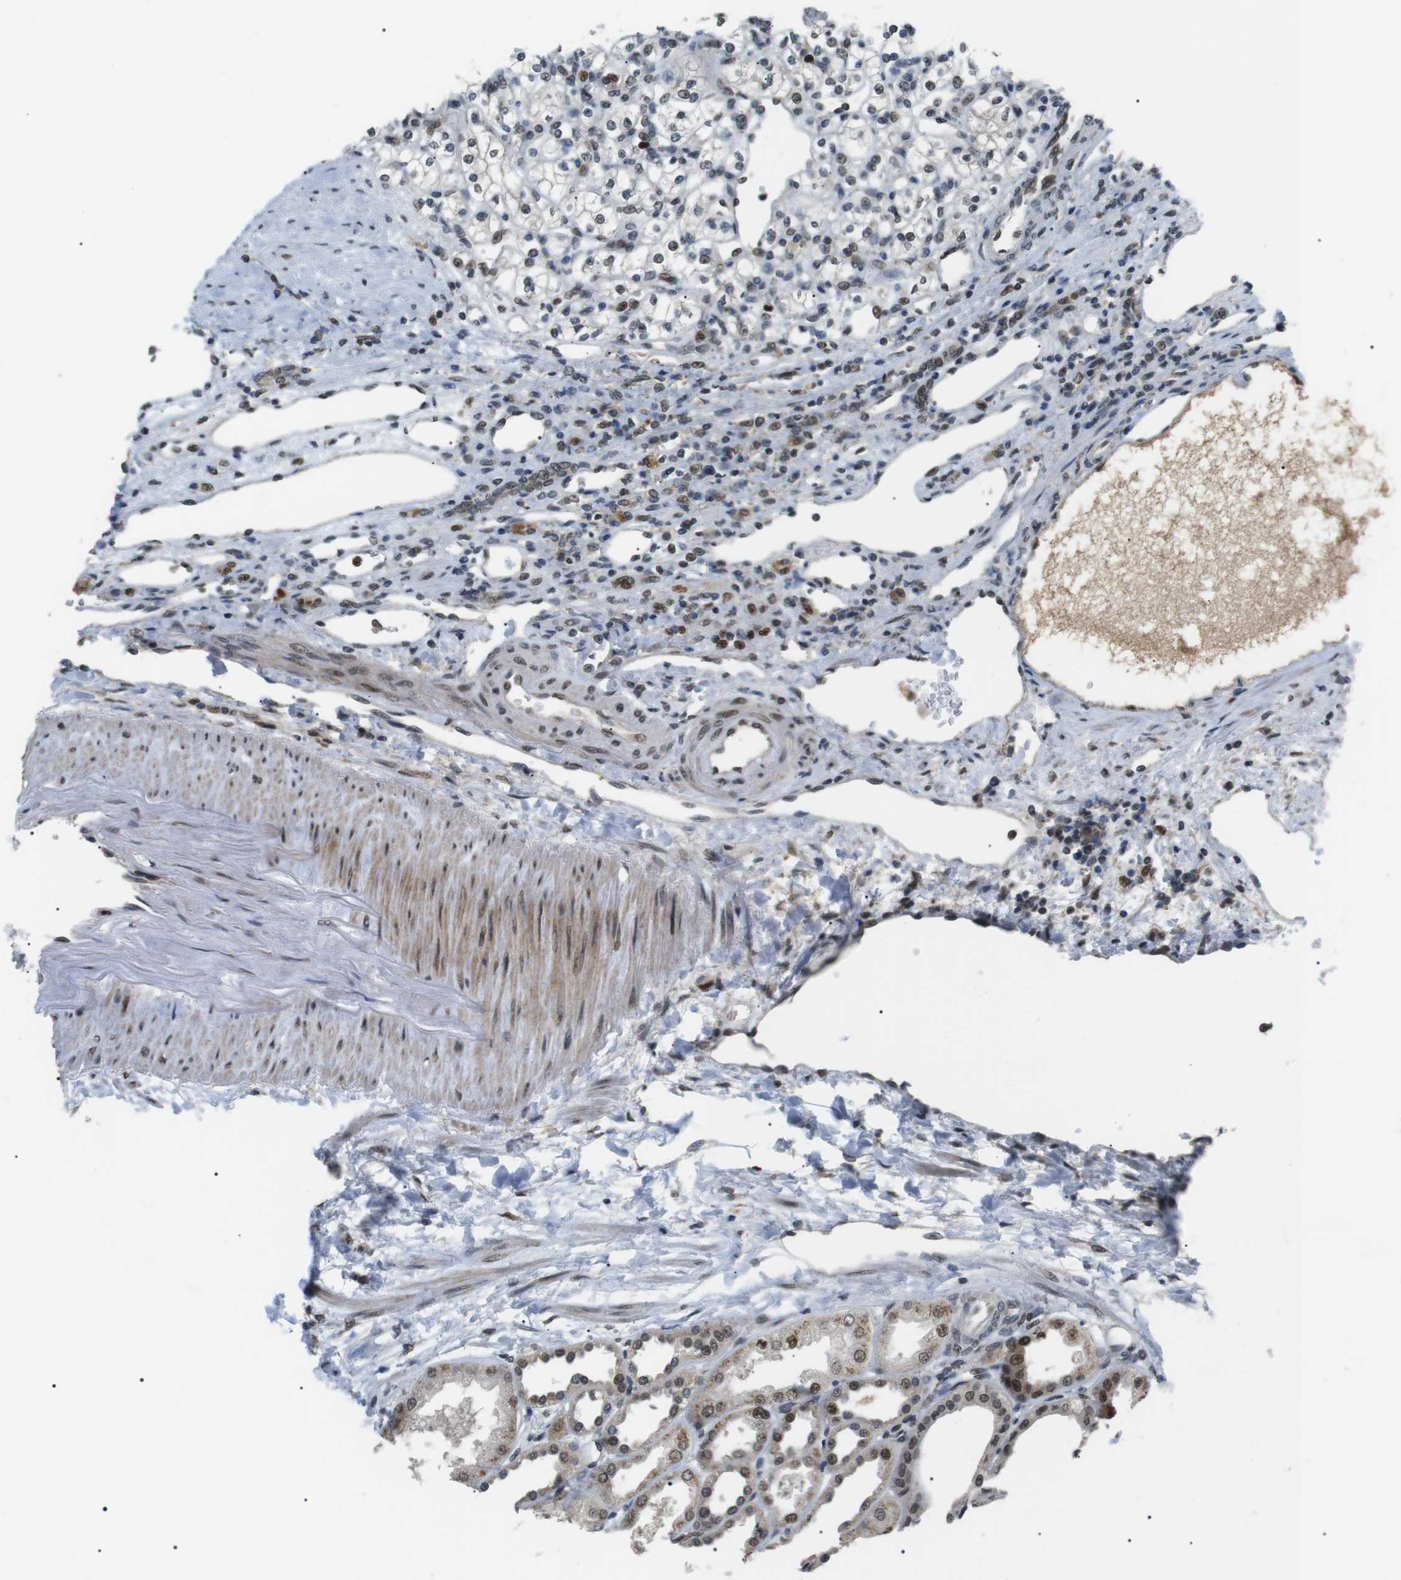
{"staining": {"intensity": "weak", "quantity": ">75%", "location": "nuclear"}, "tissue": "renal cancer", "cell_type": "Tumor cells", "image_type": "cancer", "snomed": [{"axis": "morphology", "description": "Normal tissue, NOS"}, {"axis": "morphology", "description": "Adenocarcinoma, NOS"}, {"axis": "topography", "description": "Kidney"}], "caption": "Brown immunohistochemical staining in renal cancer shows weak nuclear positivity in approximately >75% of tumor cells.", "gene": "ORAI3", "patient": {"sex": "female", "age": 55}}